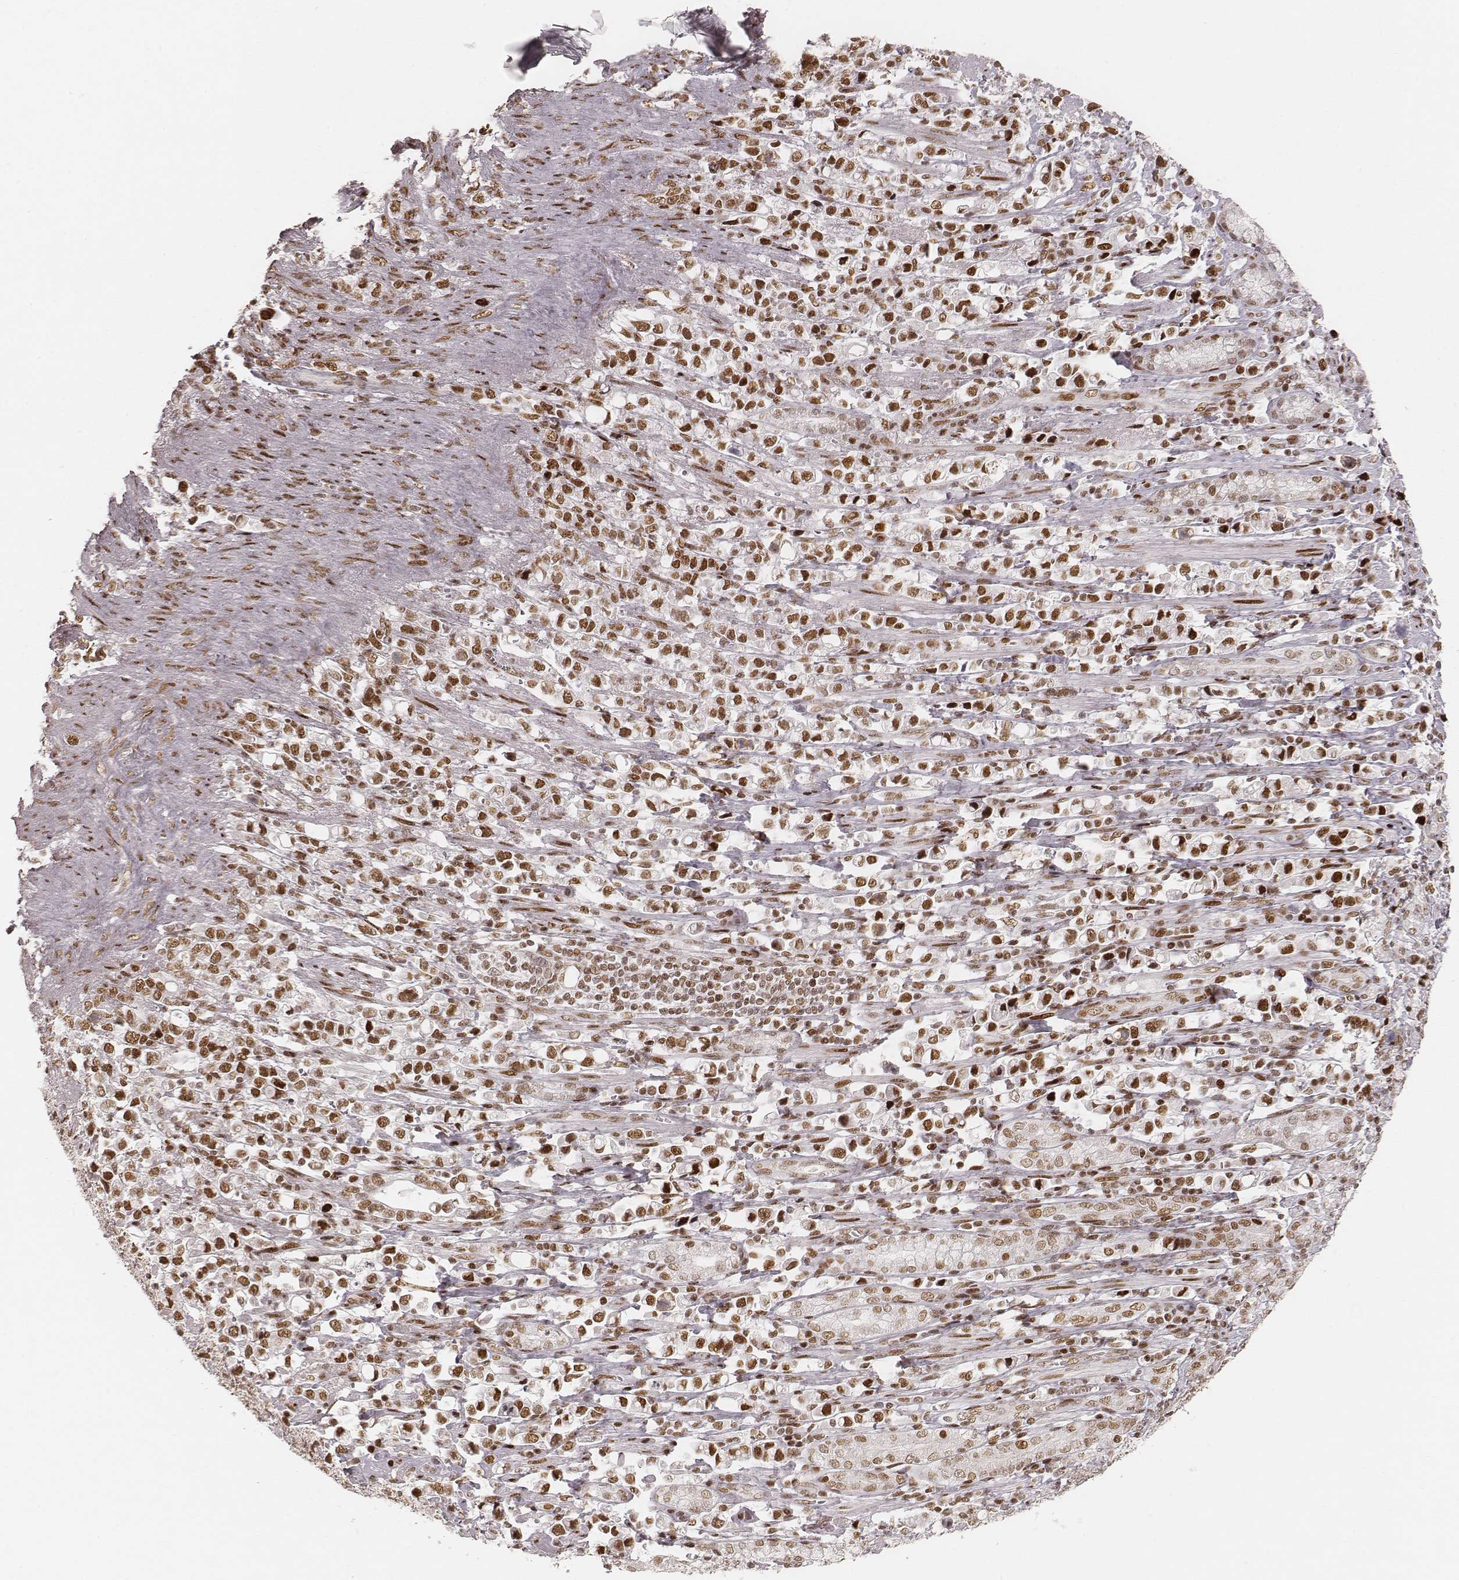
{"staining": {"intensity": "moderate", "quantity": ">75%", "location": "nuclear"}, "tissue": "stomach cancer", "cell_type": "Tumor cells", "image_type": "cancer", "snomed": [{"axis": "morphology", "description": "Adenocarcinoma, NOS"}, {"axis": "topography", "description": "Stomach"}], "caption": "DAB immunohistochemical staining of human adenocarcinoma (stomach) demonstrates moderate nuclear protein staining in about >75% of tumor cells. (brown staining indicates protein expression, while blue staining denotes nuclei).", "gene": "HNRNPC", "patient": {"sex": "male", "age": 63}}